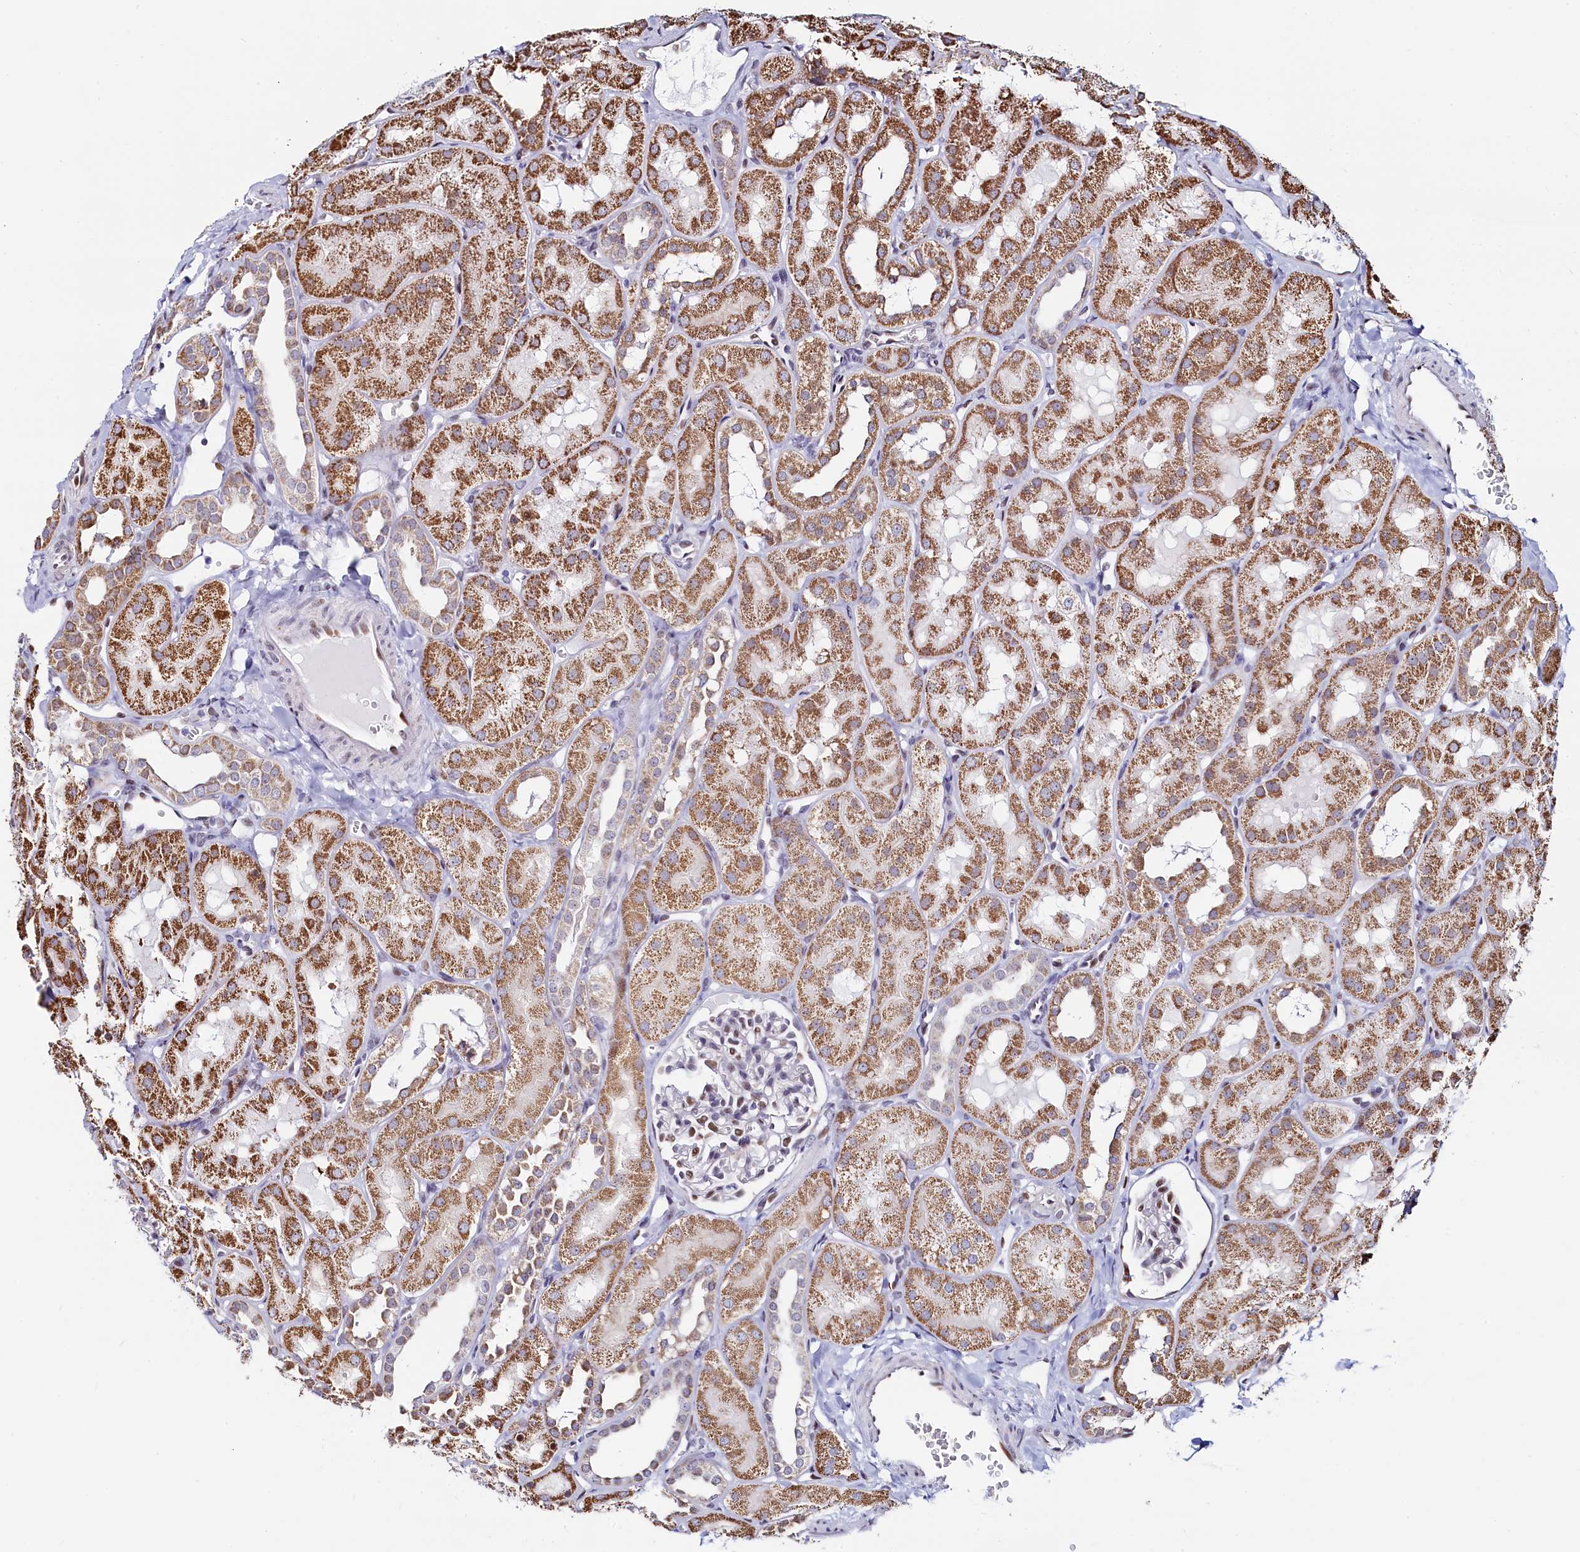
{"staining": {"intensity": "moderate", "quantity": "25%-75%", "location": "nuclear"}, "tissue": "kidney", "cell_type": "Cells in glomeruli", "image_type": "normal", "snomed": [{"axis": "morphology", "description": "Normal tissue, NOS"}, {"axis": "topography", "description": "Kidney"}, {"axis": "topography", "description": "Urinary bladder"}], "caption": "Human kidney stained with a brown dye displays moderate nuclear positive staining in about 25%-75% of cells in glomeruli.", "gene": "HDGFL3", "patient": {"sex": "male", "age": 16}}